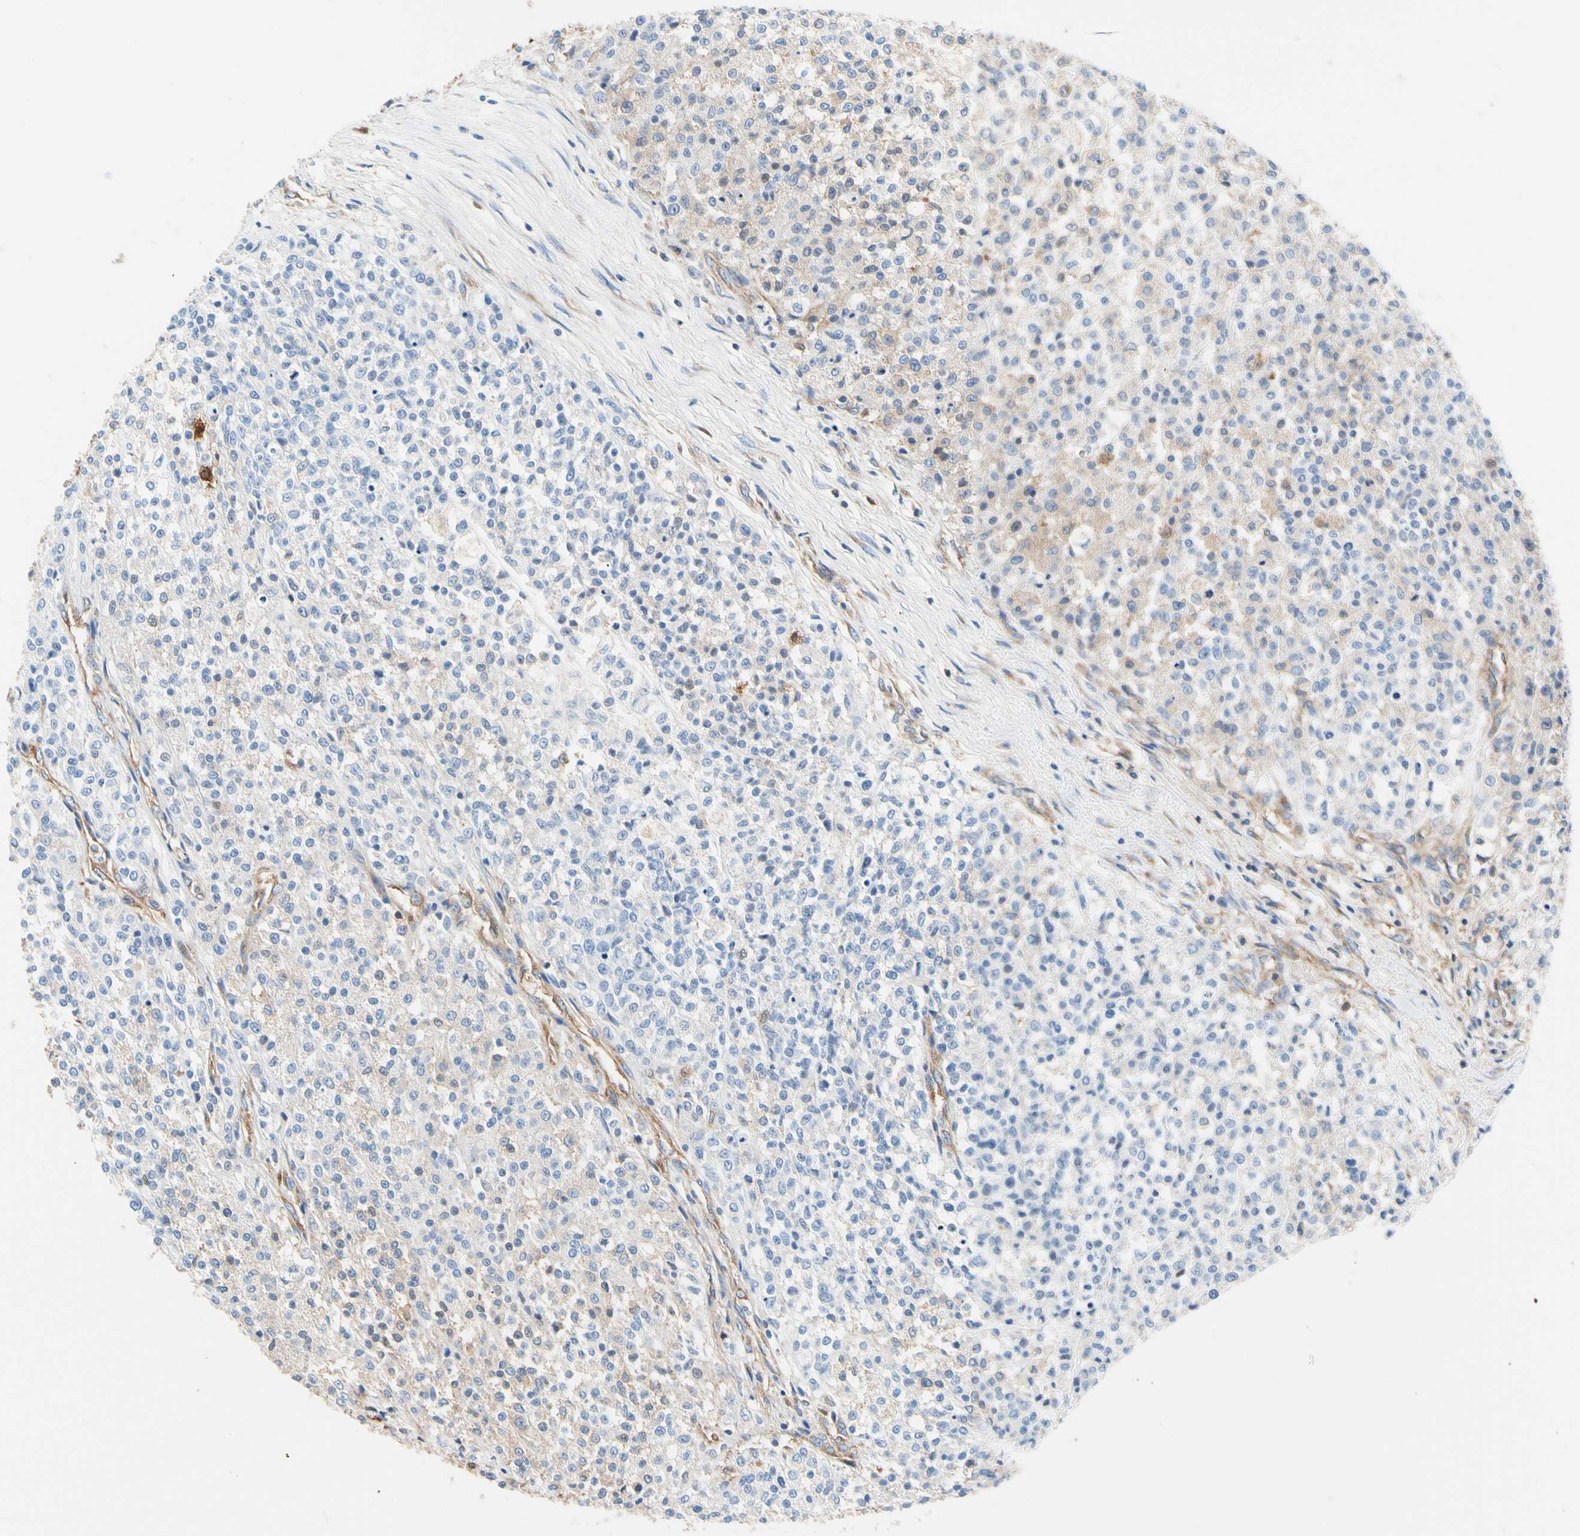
{"staining": {"intensity": "weak", "quantity": "25%-75%", "location": "cytoplasmic/membranous"}, "tissue": "testis cancer", "cell_type": "Tumor cells", "image_type": "cancer", "snomed": [{"axis": "morphology", "description": "Seminoma, NOS"}, {"axis": "topography", "description": "Testis"}], "caption": "The image exhibits staining of testis seminoma, revealing weak cytoplasmic/membranous protein positivity (brown color) within tumor cells.", "gene": "GPHN", "patient": {"sex": "male", "age": 59}}